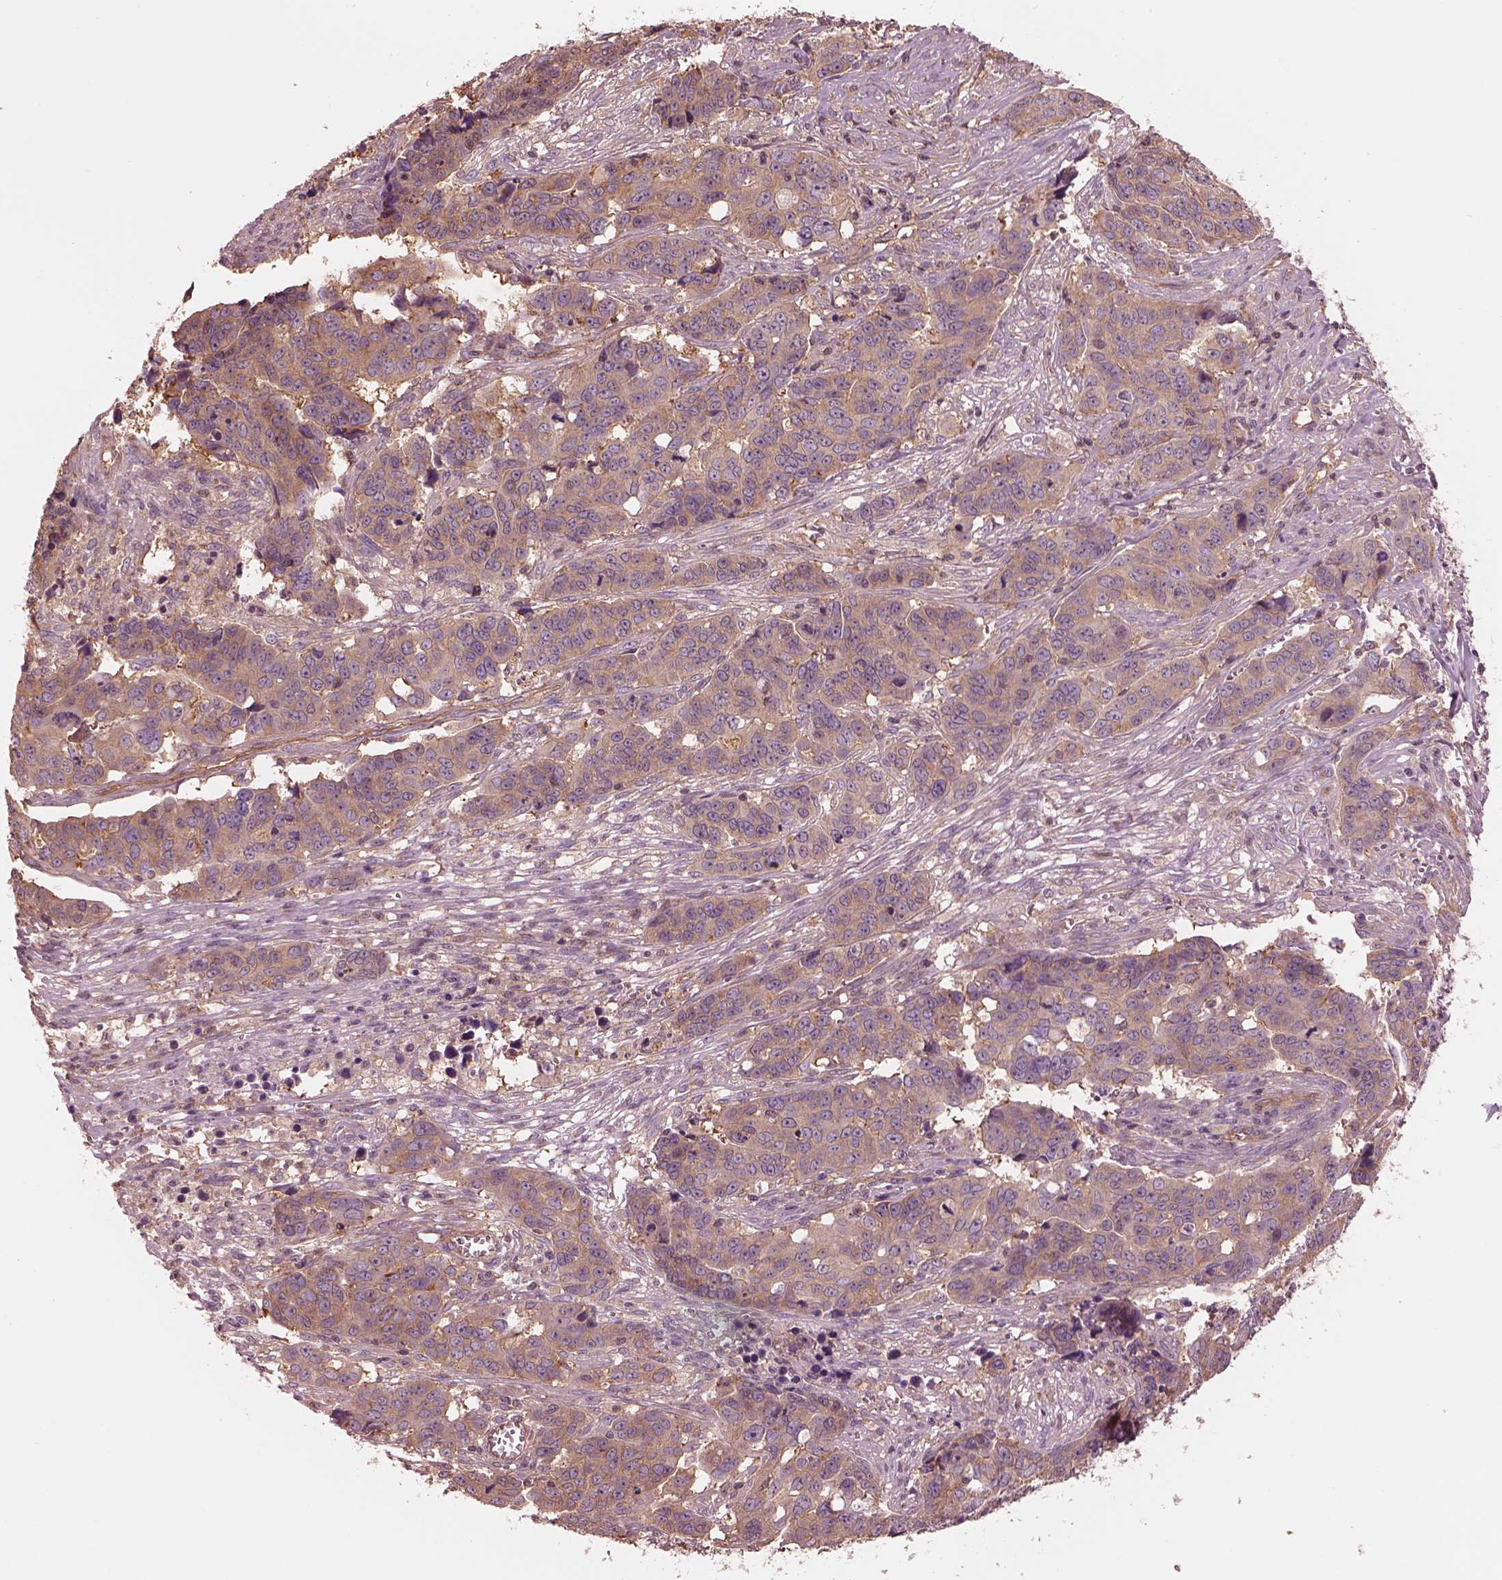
{"staining": {"intensity": "moderate", "quantity": ">75%", "location": "cytoplasmic/membranous"}, "tissue": "ovarian cancer", "cell_type": "Tumor cells", "image_type": "cancer", "snomed": [{"axis": "morphology", "description": "Carcinoma, endometroid"}, {"axis": "topography", "description": "Ovary"}], "caption": "Immunohistochemistry (IHC) of ovarian cancer (endometroid carcinoma) shows medium levels of moderate cytoplasmic/membranous staining in approximately >75% of tumor cells.", "gene": "STK33", "patient": {"sex": "female", "age": 78}}